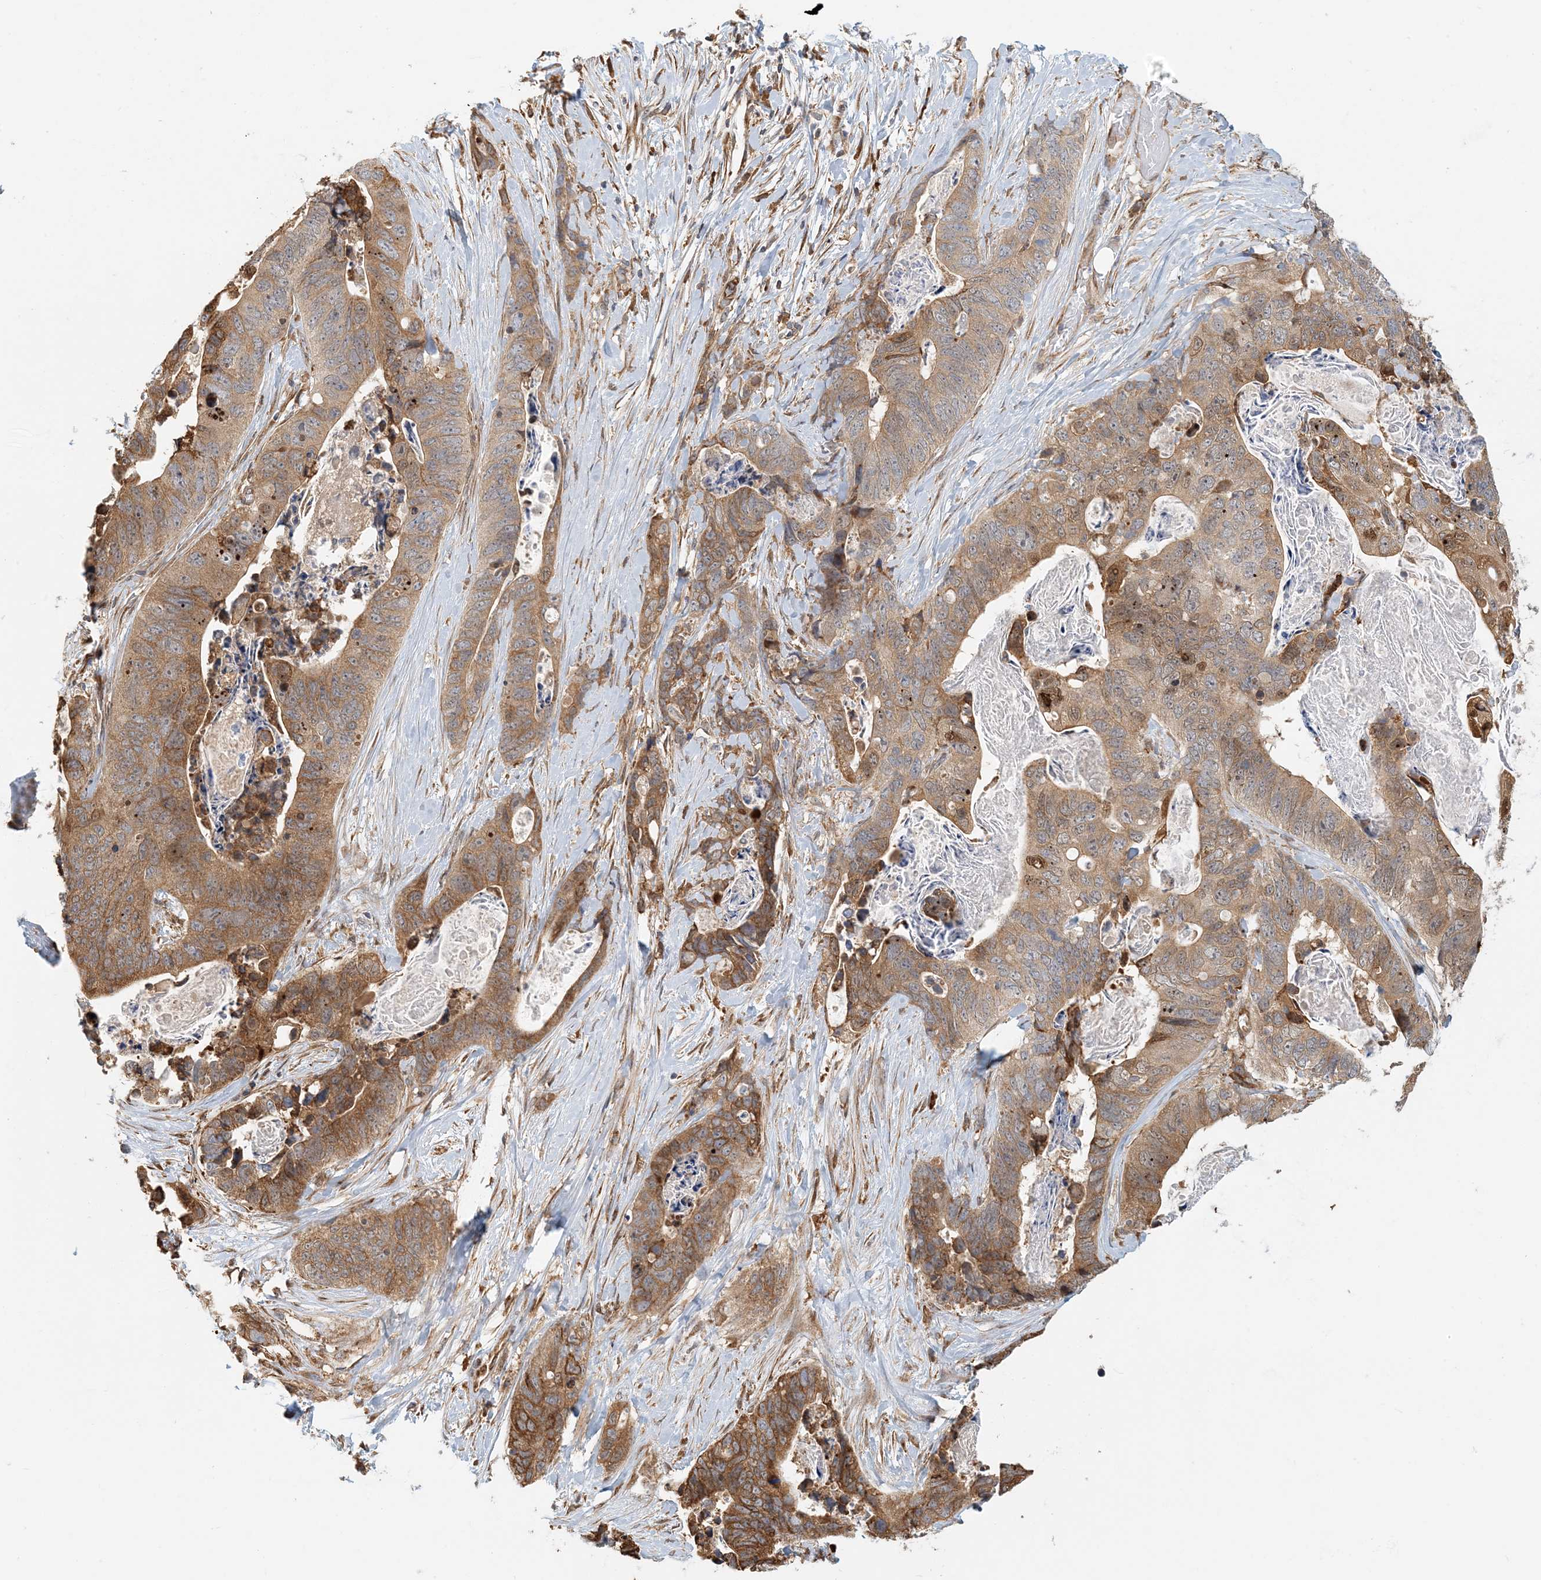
{"staining": {"intensity": "moderate", "quantity": ">75%", "location": "cytoplasmic/membranous"}, "tissue": "stomach cancer", "cell_type": "Tumor cells", "image_type": "cancer", "snomed": [{"axis": "morphology", "description": "Adenocarcinoma, NOS"}, {"axis": "topography", "description": "Stomach"}], "caption": "Moderate cytoplasmic/membranous staining is identified in approximately >75% of tumor cells in stomach cancer (adenocarcinoma).", "gene": "HNMT", "patient": {"sex": "female", "age": 89}}